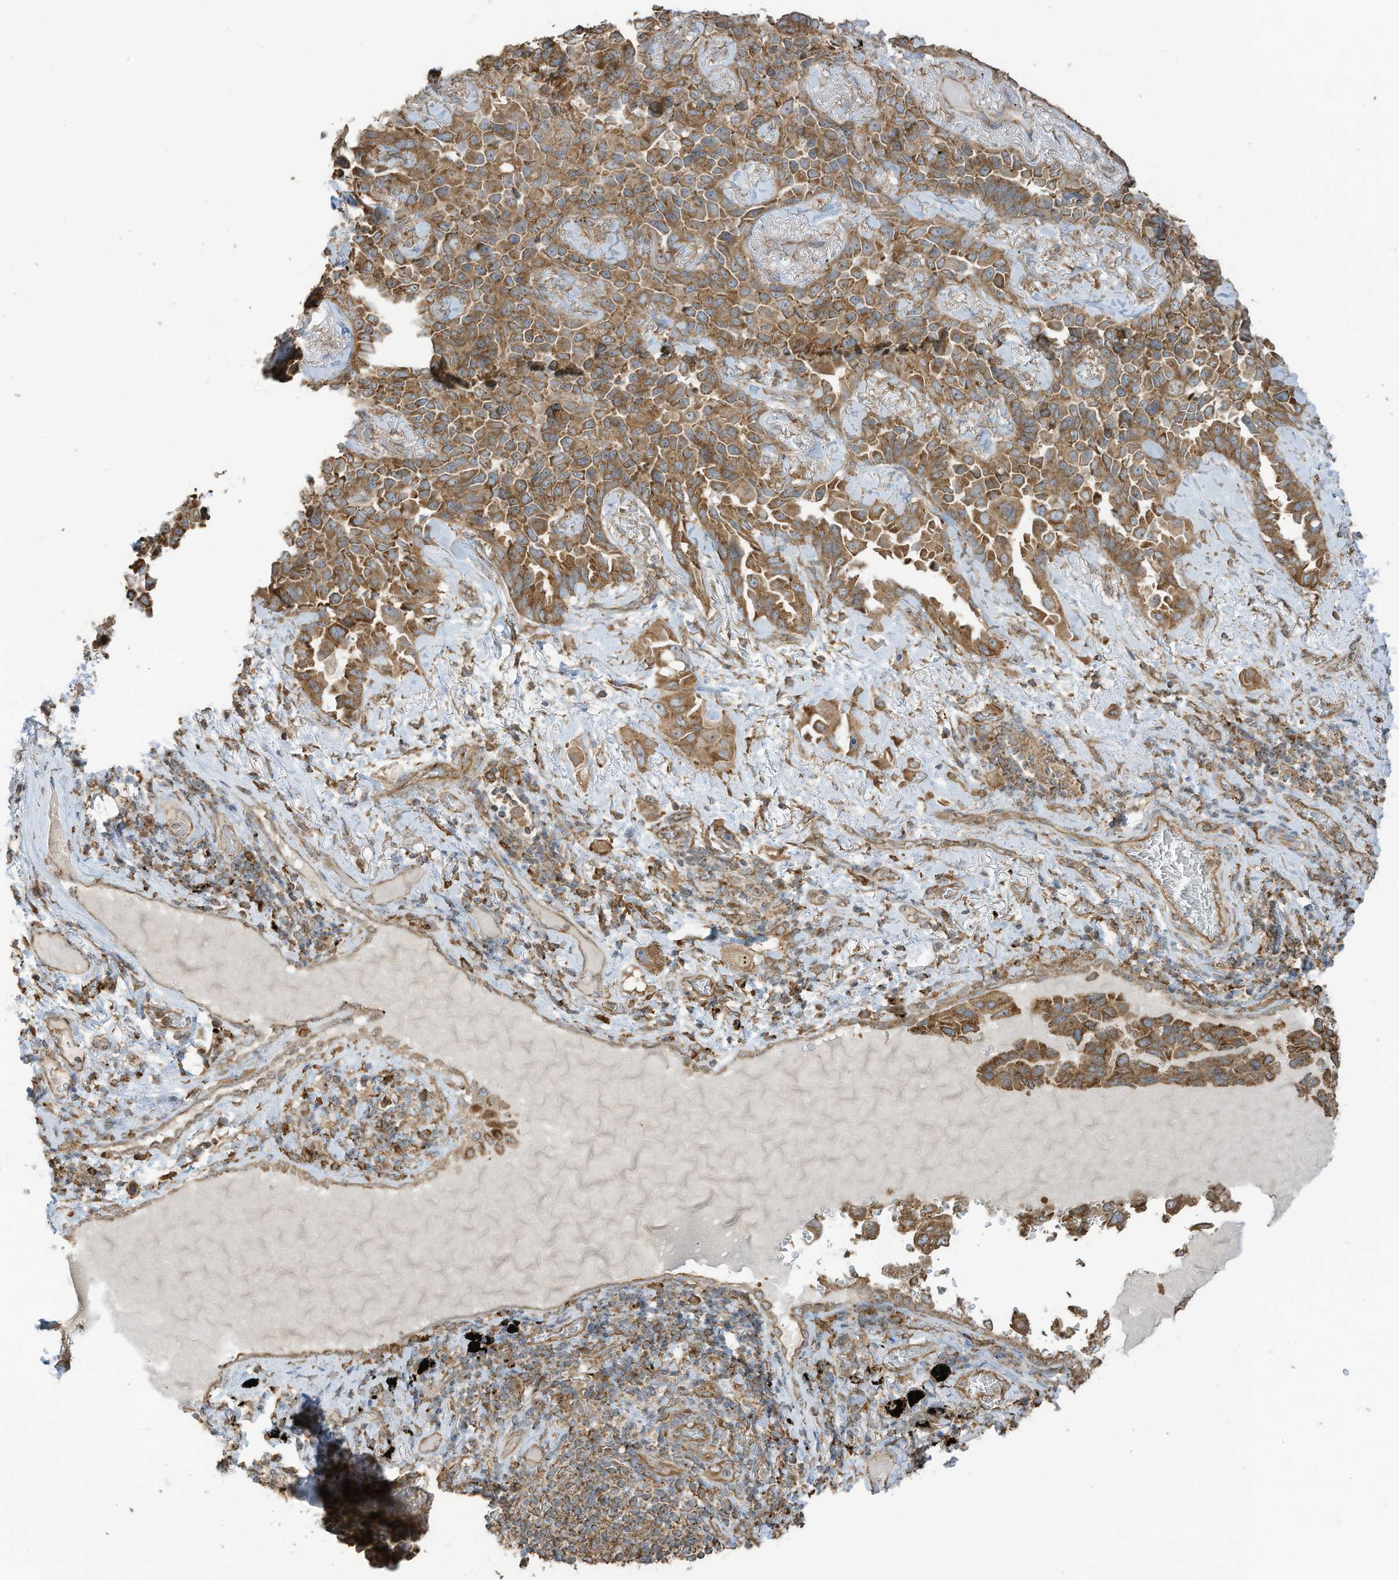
{"staining": {"intensity": "moderate", "quantity": ">75%", "location": "cytoplasmic/membranous"}, "tissue": "lung cancer", "cell_type": "Tumor cells", "image_type": "cancer", "snomed": [{"axis": "morphology", "description": "Adenocarcinoma, NOS"}, {"axis": "topography", "description": "Lung"}], "caption": "This micrograph shows IHC staining of human adenocarcinoma (lung), with medium moderate cytoplasmic/membranous expression in about >75% of tumor cells.", "gene": "CGAS", "patient": {"sex": "female", "age": 67}}